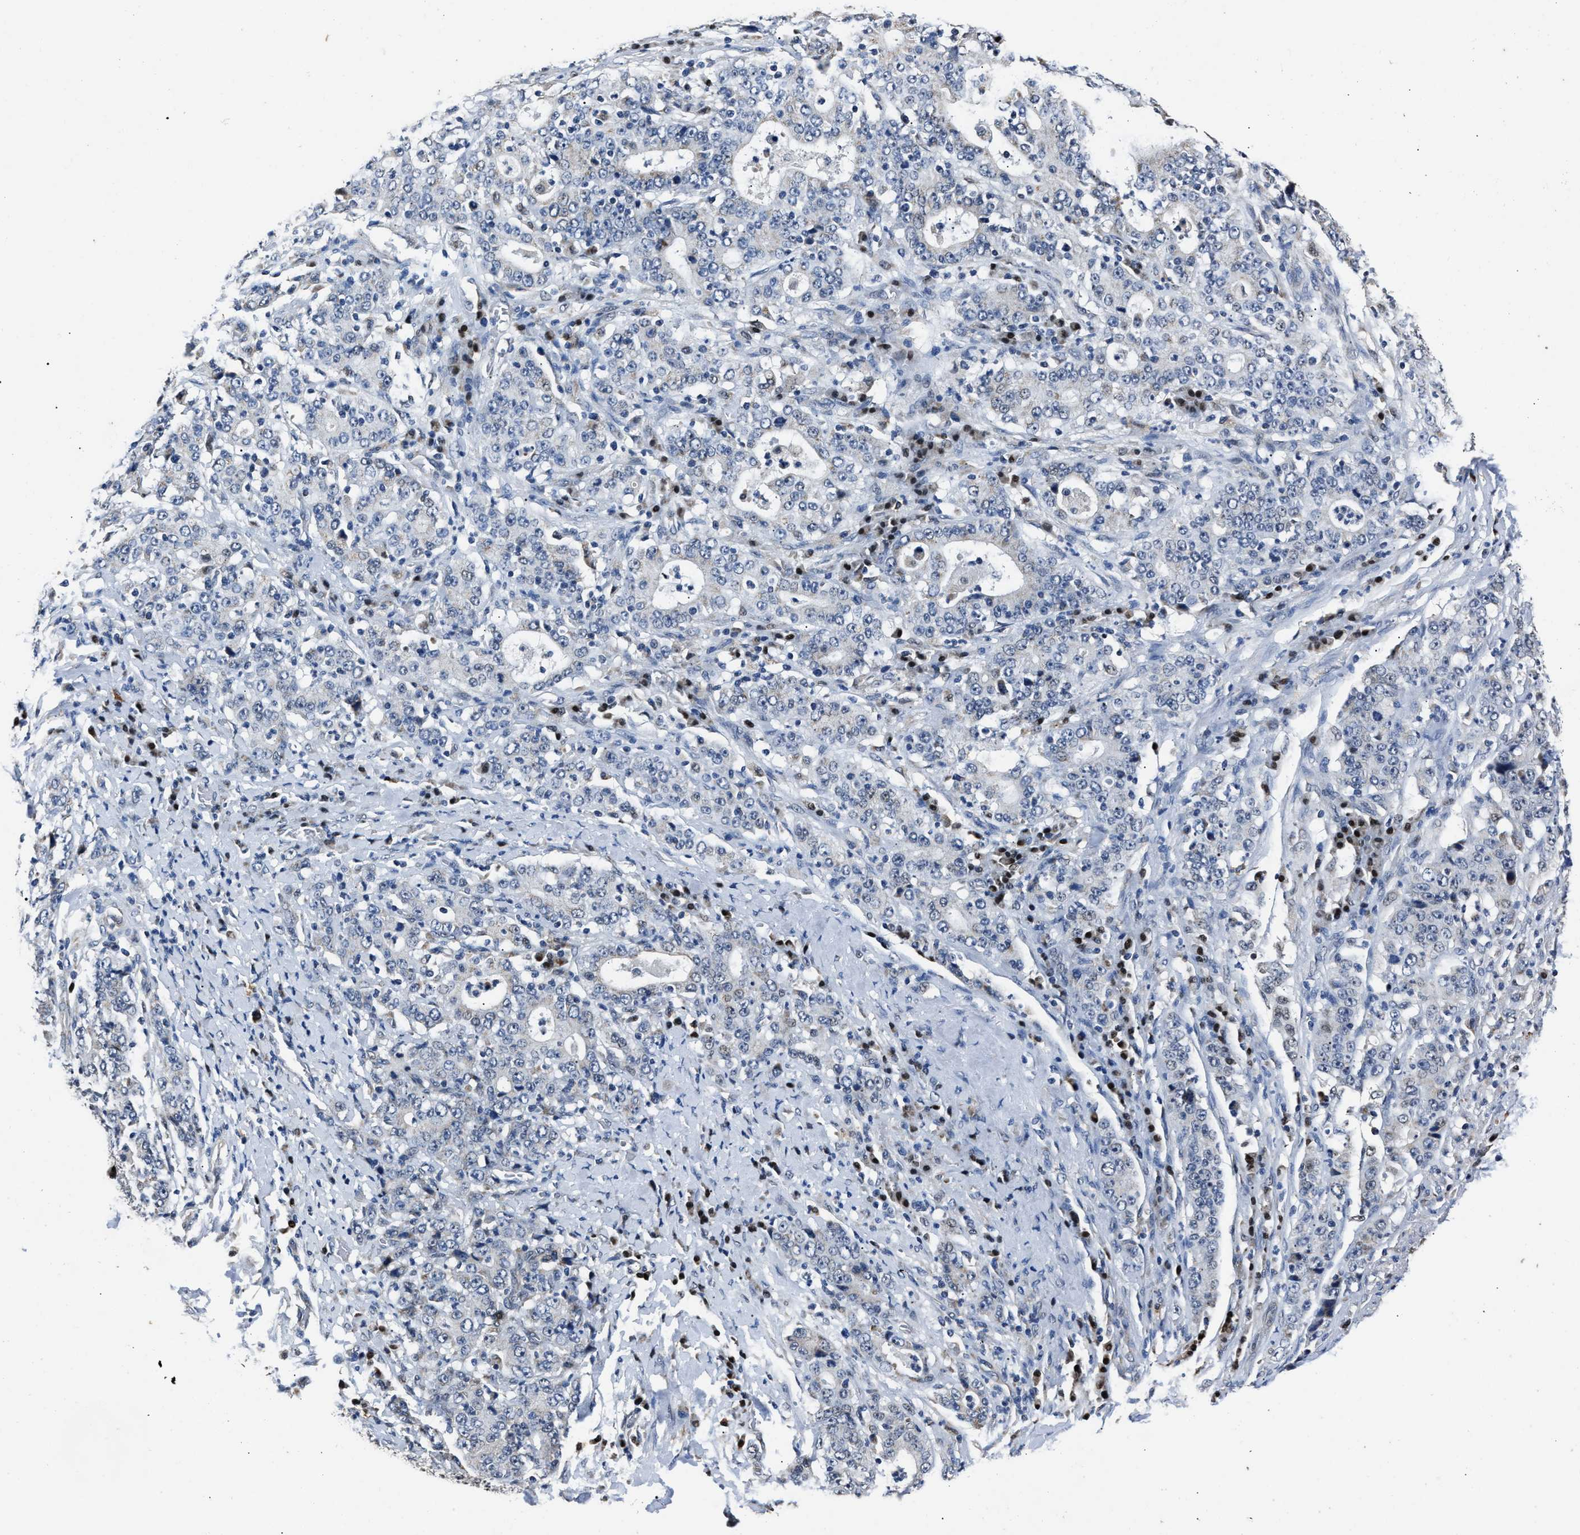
{"staining": {"intensity": "negative", "quantity": "none", "location": "none"}, "tissue": "stomach cancer", "cell_type": "Tumor cells", "image_type": "cancer", "snomed": [{"axis": "morphology", "description": "Normal tissue, NOS"}, {"axis": "morphology", "description": "Adenocarcinoma, NOS"}, {"axis": "topography", "description": "Stomach, upper"}, {"axis": "topography", "description": "Stomach"}], "caption": "Tumor cells show no significant staining in stomach adenocarcinoma.", "gene": "NSUN5", "patient": {"sex": "male", "age": 59}}